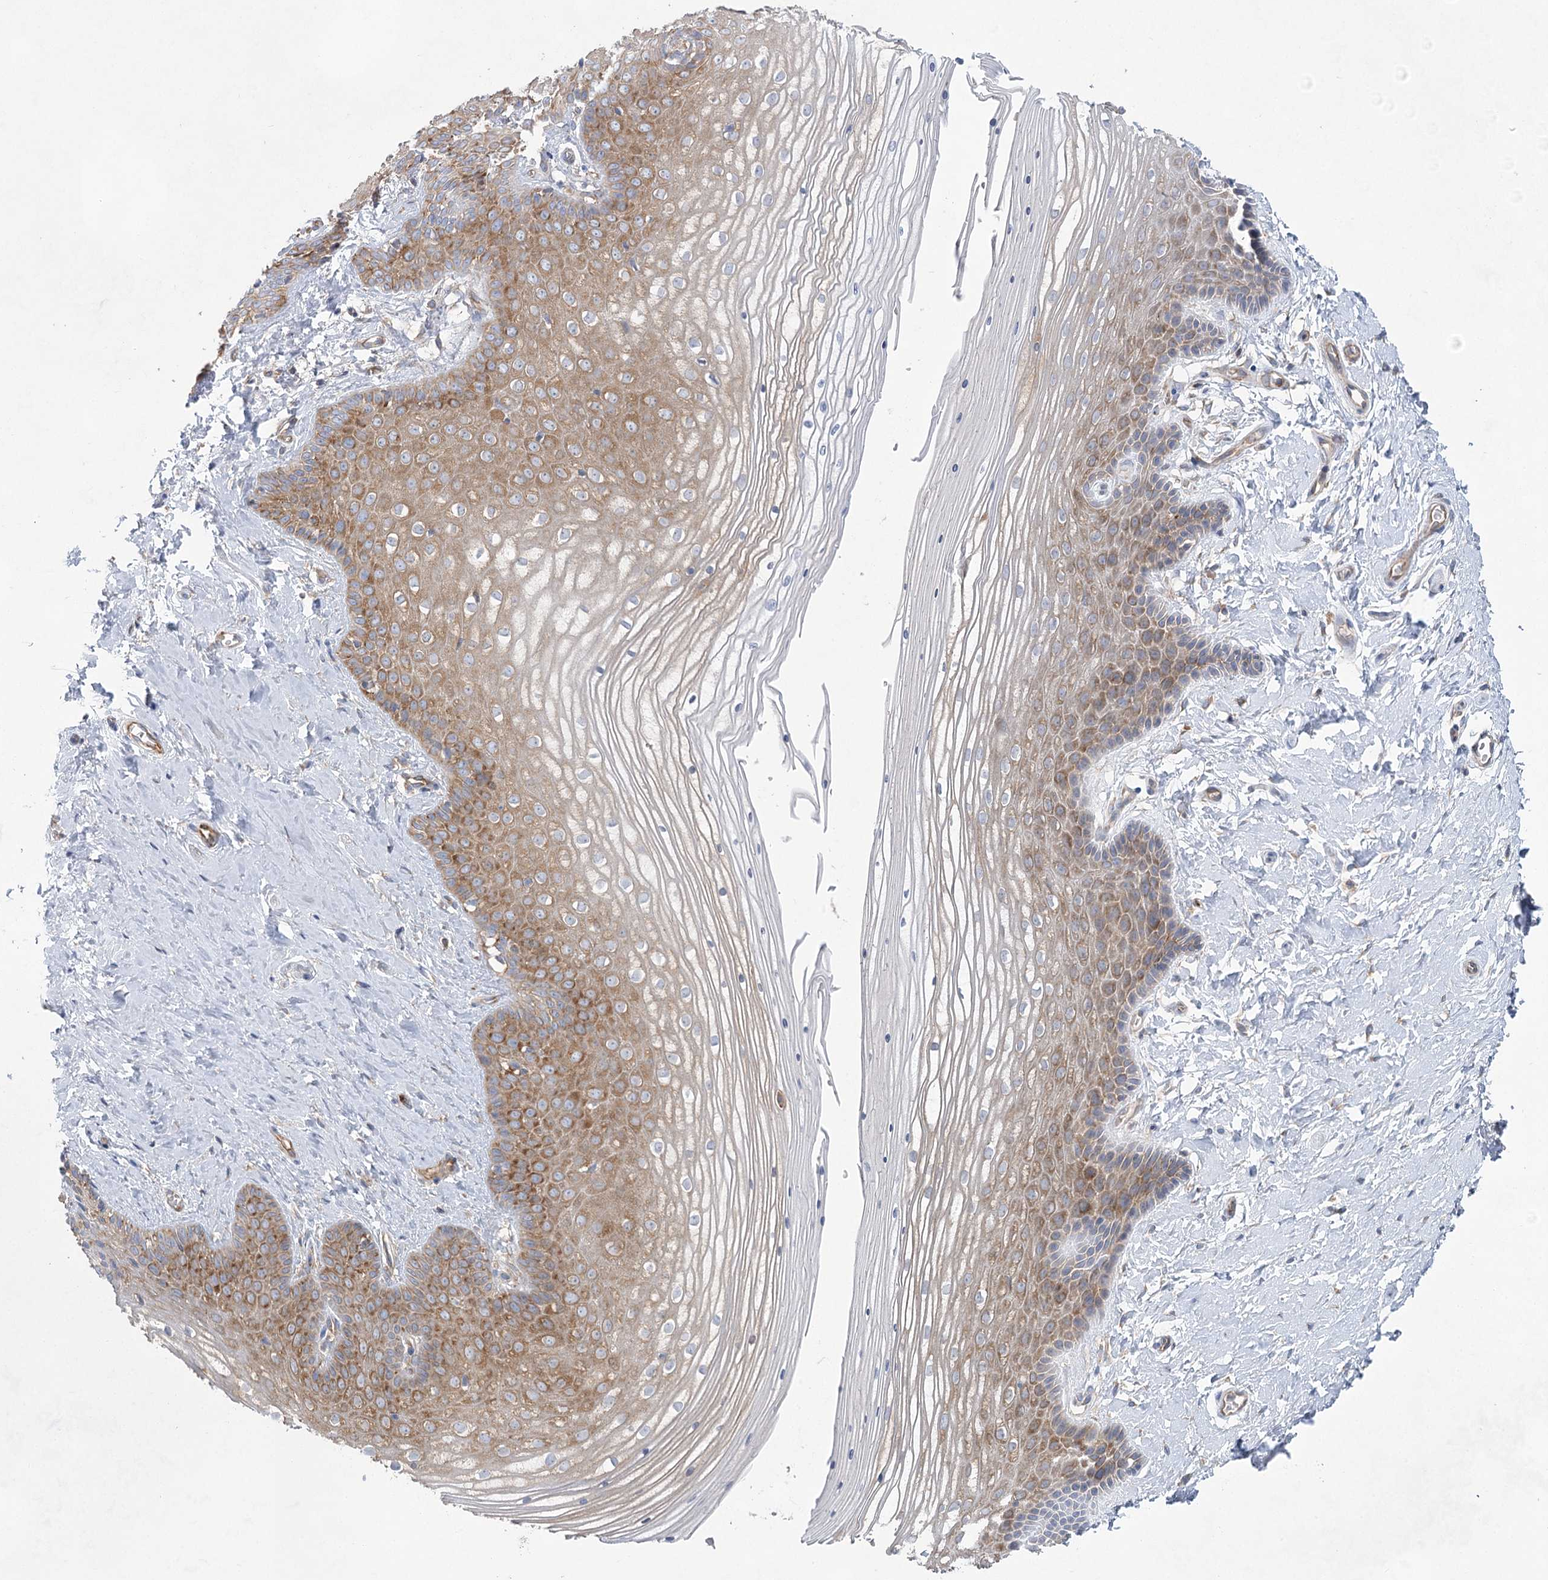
{"staining": {"intensity": "moderate", "quantity": ">75%", "location": "cytoplasmic/membranous"}, "tissue": "vagina", "cell_type": "Squamous epithelial cells", "image_type": "normal", "snomed": [{"axis": "morphology", "description": "Normal tissue, NOS"}, {"axis": "topography", "description": "Vagina"}, {"axis": "topography", "description": "Cervix"}], "caption": "The immunohistochemical stain labels moderate cytoplasmic/membranous staining in squamous epithelial cells of benign vagina. Using DAB (brown) and hematoxylin (blue) stains, captured at high magnification using brightfield microscopy.", "gene": "EIF3A", "patient": {"sex": "female", "age": 40}}